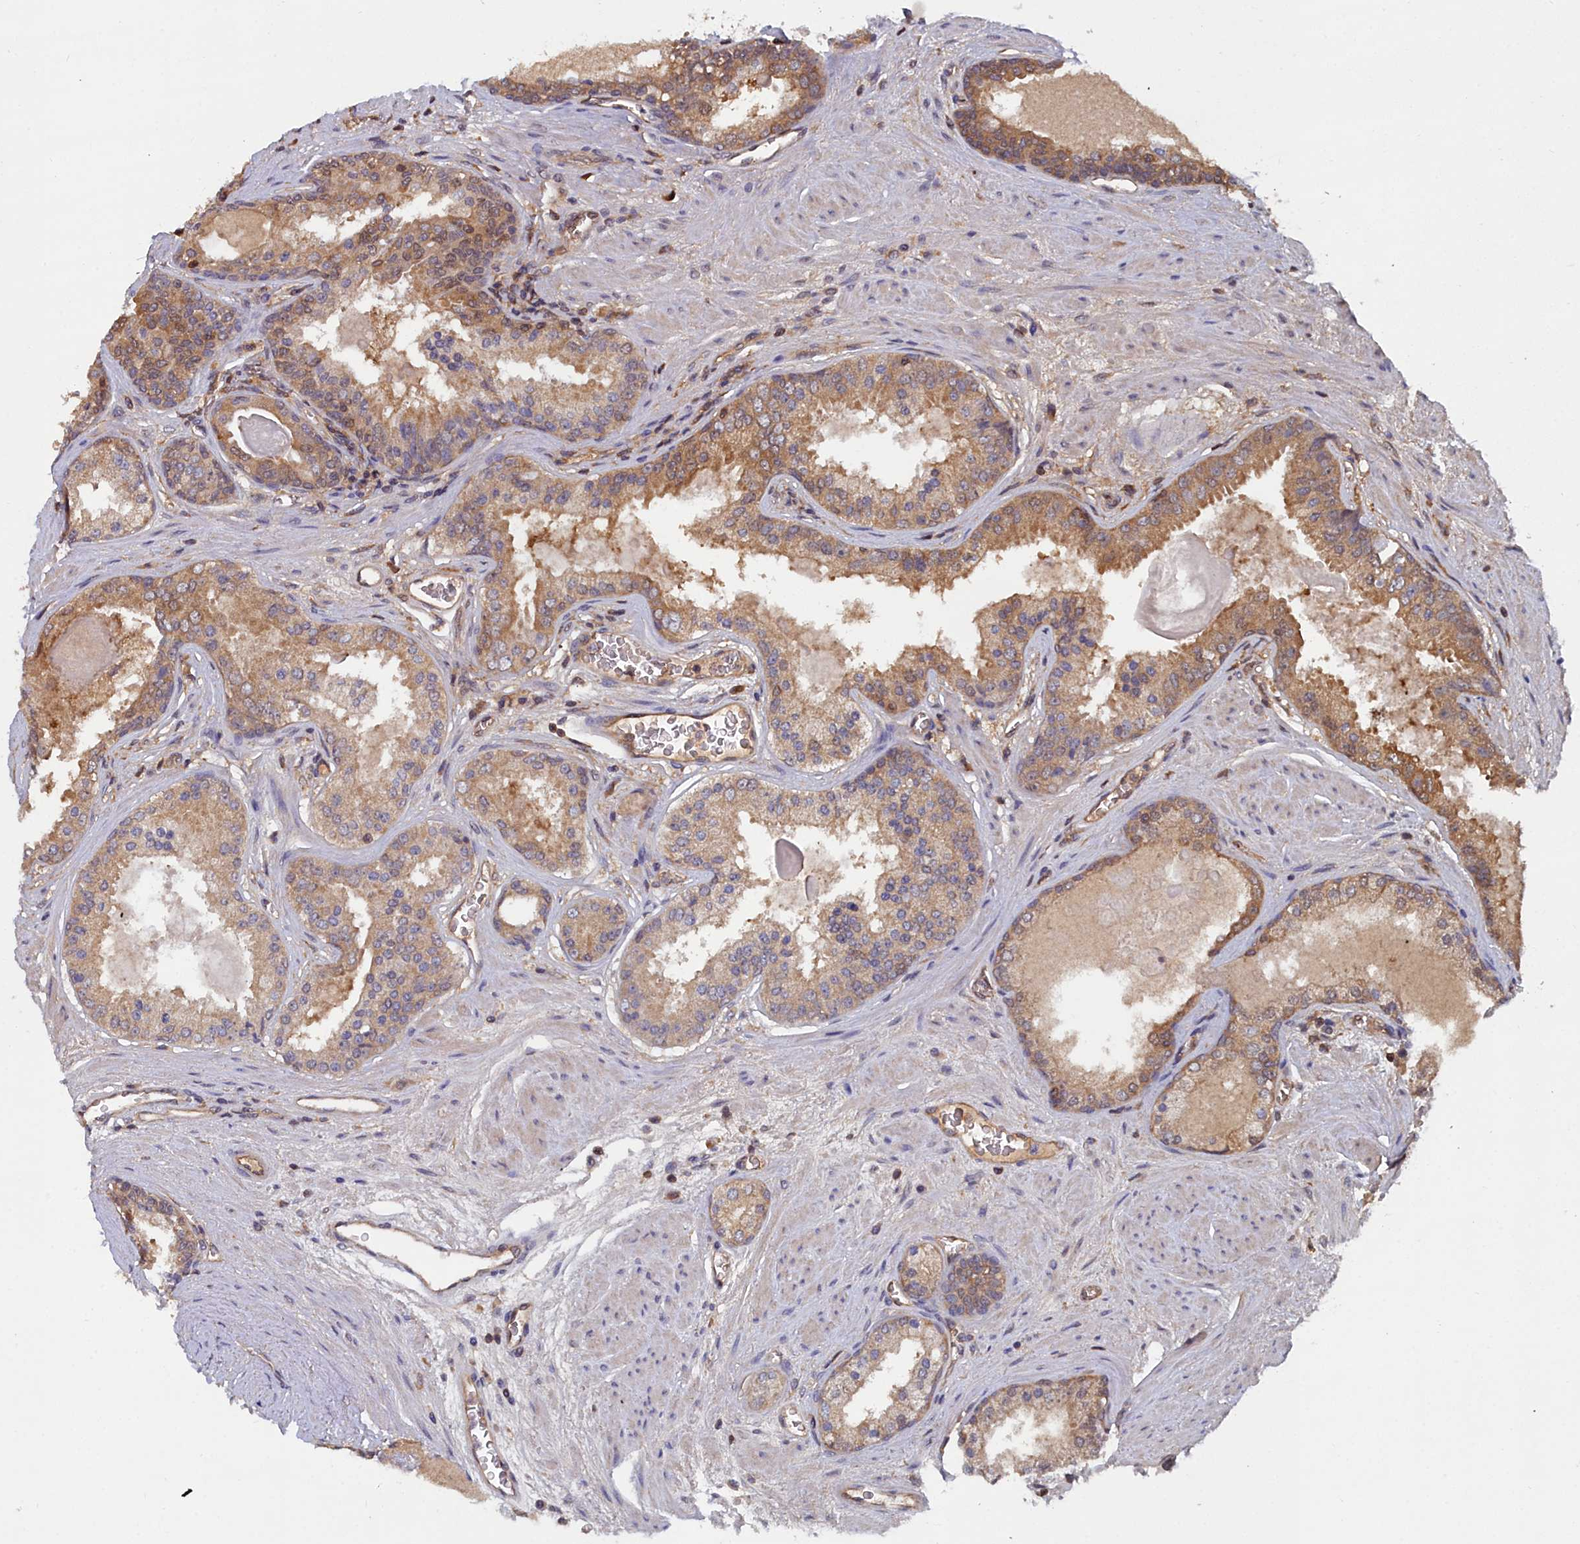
{"staining": {"intensity": "moderate", "quantity": ">75%", "location": "cytoplasmic/membranous"}, "tissue": "prostate cancer", "cell_type": "Tumor cells", "image_type": "cancer", "snomed": [{"axis": "morphology", "description": "Adenocarcinoma, High grade"}, {"axis": "topography", "description": "Prostate"}], "caption": "Protein analysis of prostate cancer (adenocarcinoma (high-grade)) tissue demonstrates moderate cytoplasmic/membranous positivity in approximately >75% of tumor cells.", "gene": "GFRA2", "patient": {"sex": "male", "age": 67}}